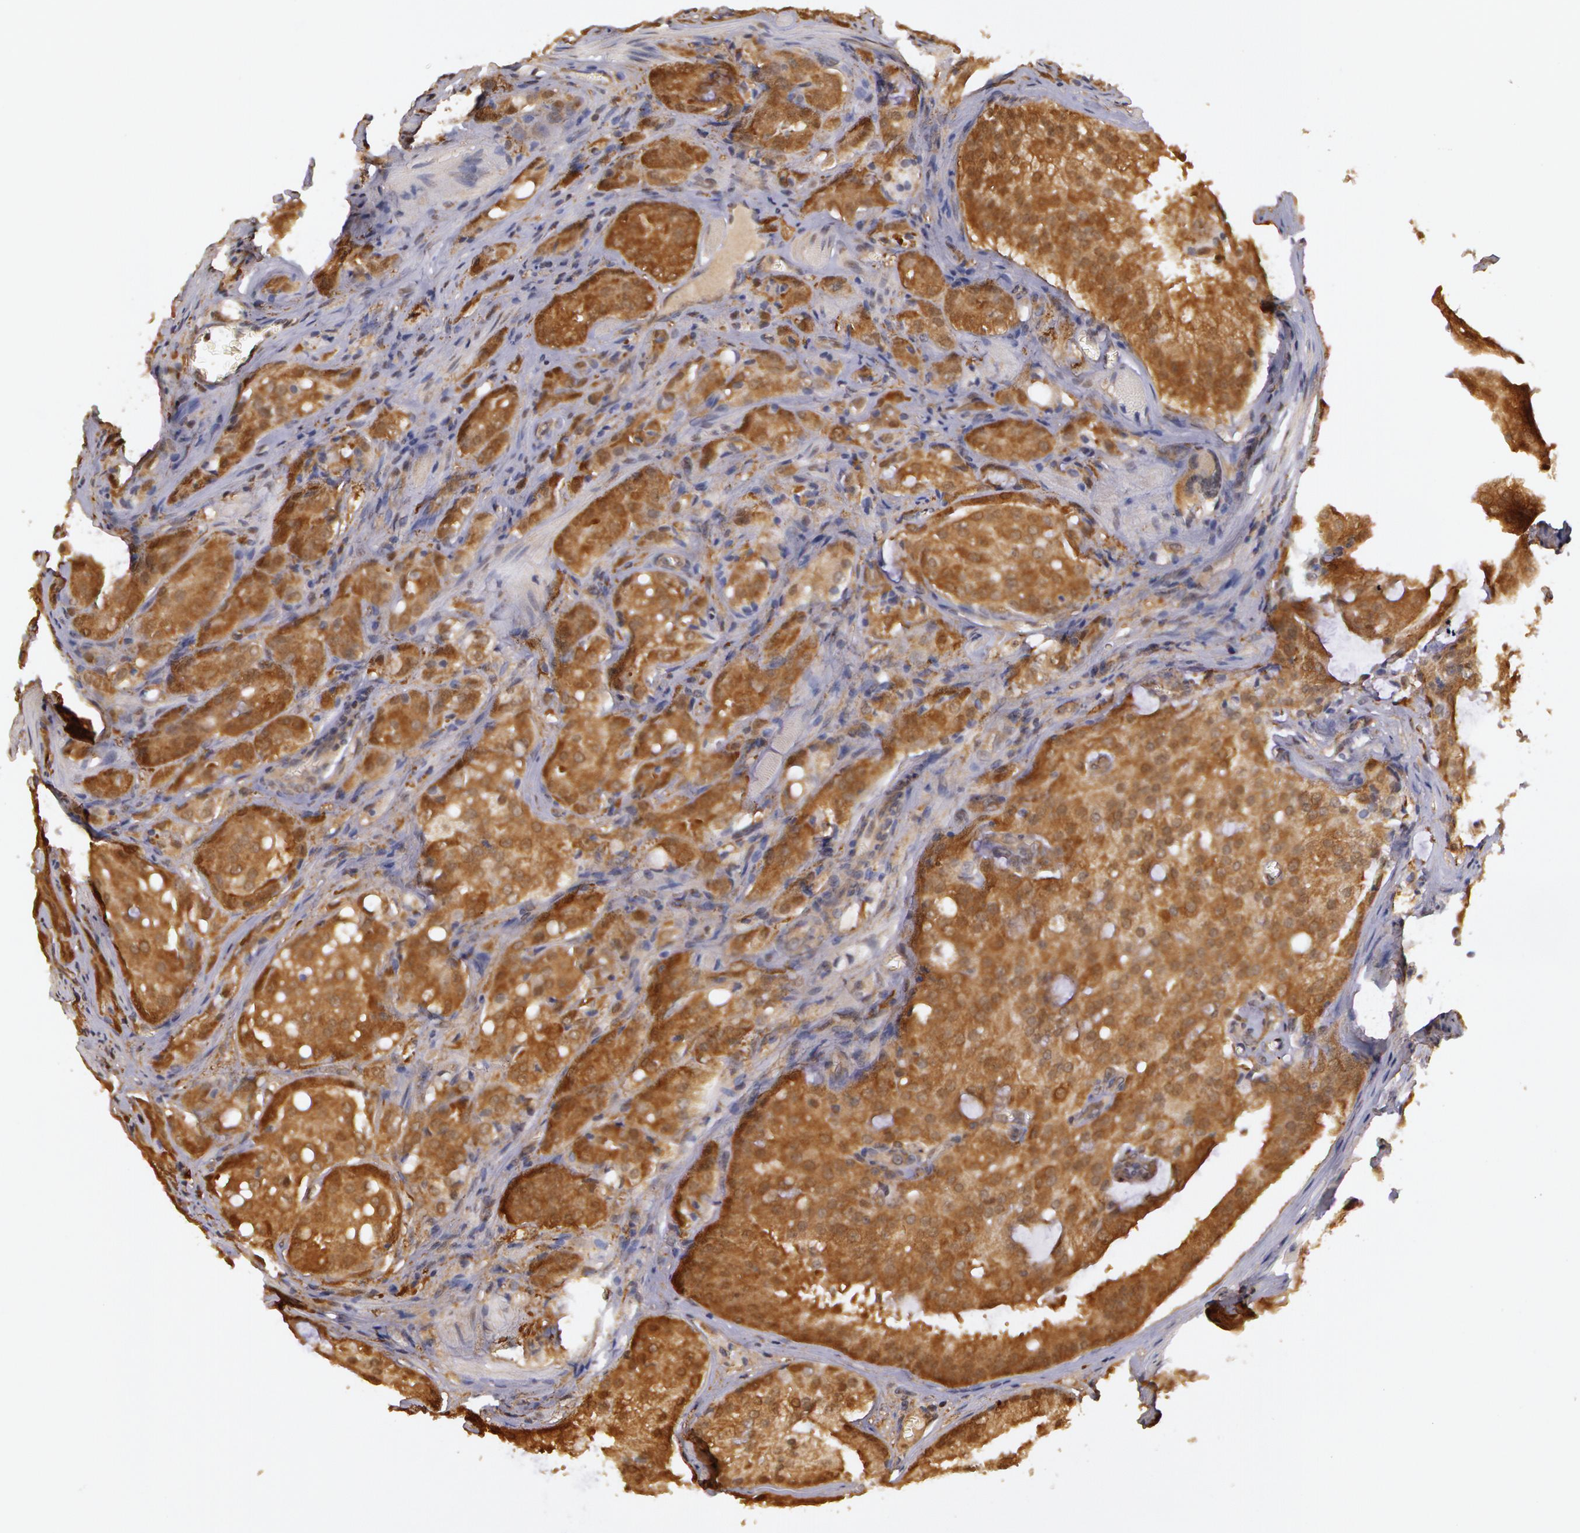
{"staining": {"intensity": "moderate", "quantity": ">75%", "location": "cytoplasmic/membranous"}, "tissue": "prostate cancer", "cell_type": "Tumor cells", "image_type": "cancer", "snomed": [{"axis": "morphology", "description": "Adenocarcinoma, Medium grade"}, {"axis": "topography", "description": "Prostate"}], "caption": "Adenocarcinoma (medium-grade) (prostate) stained for a protein demonstrates moderate cytoplasmic/membranous positivity in tumor cells.", "gene": "AHSA1", "patient": {"sex": "male", "age": 60}}